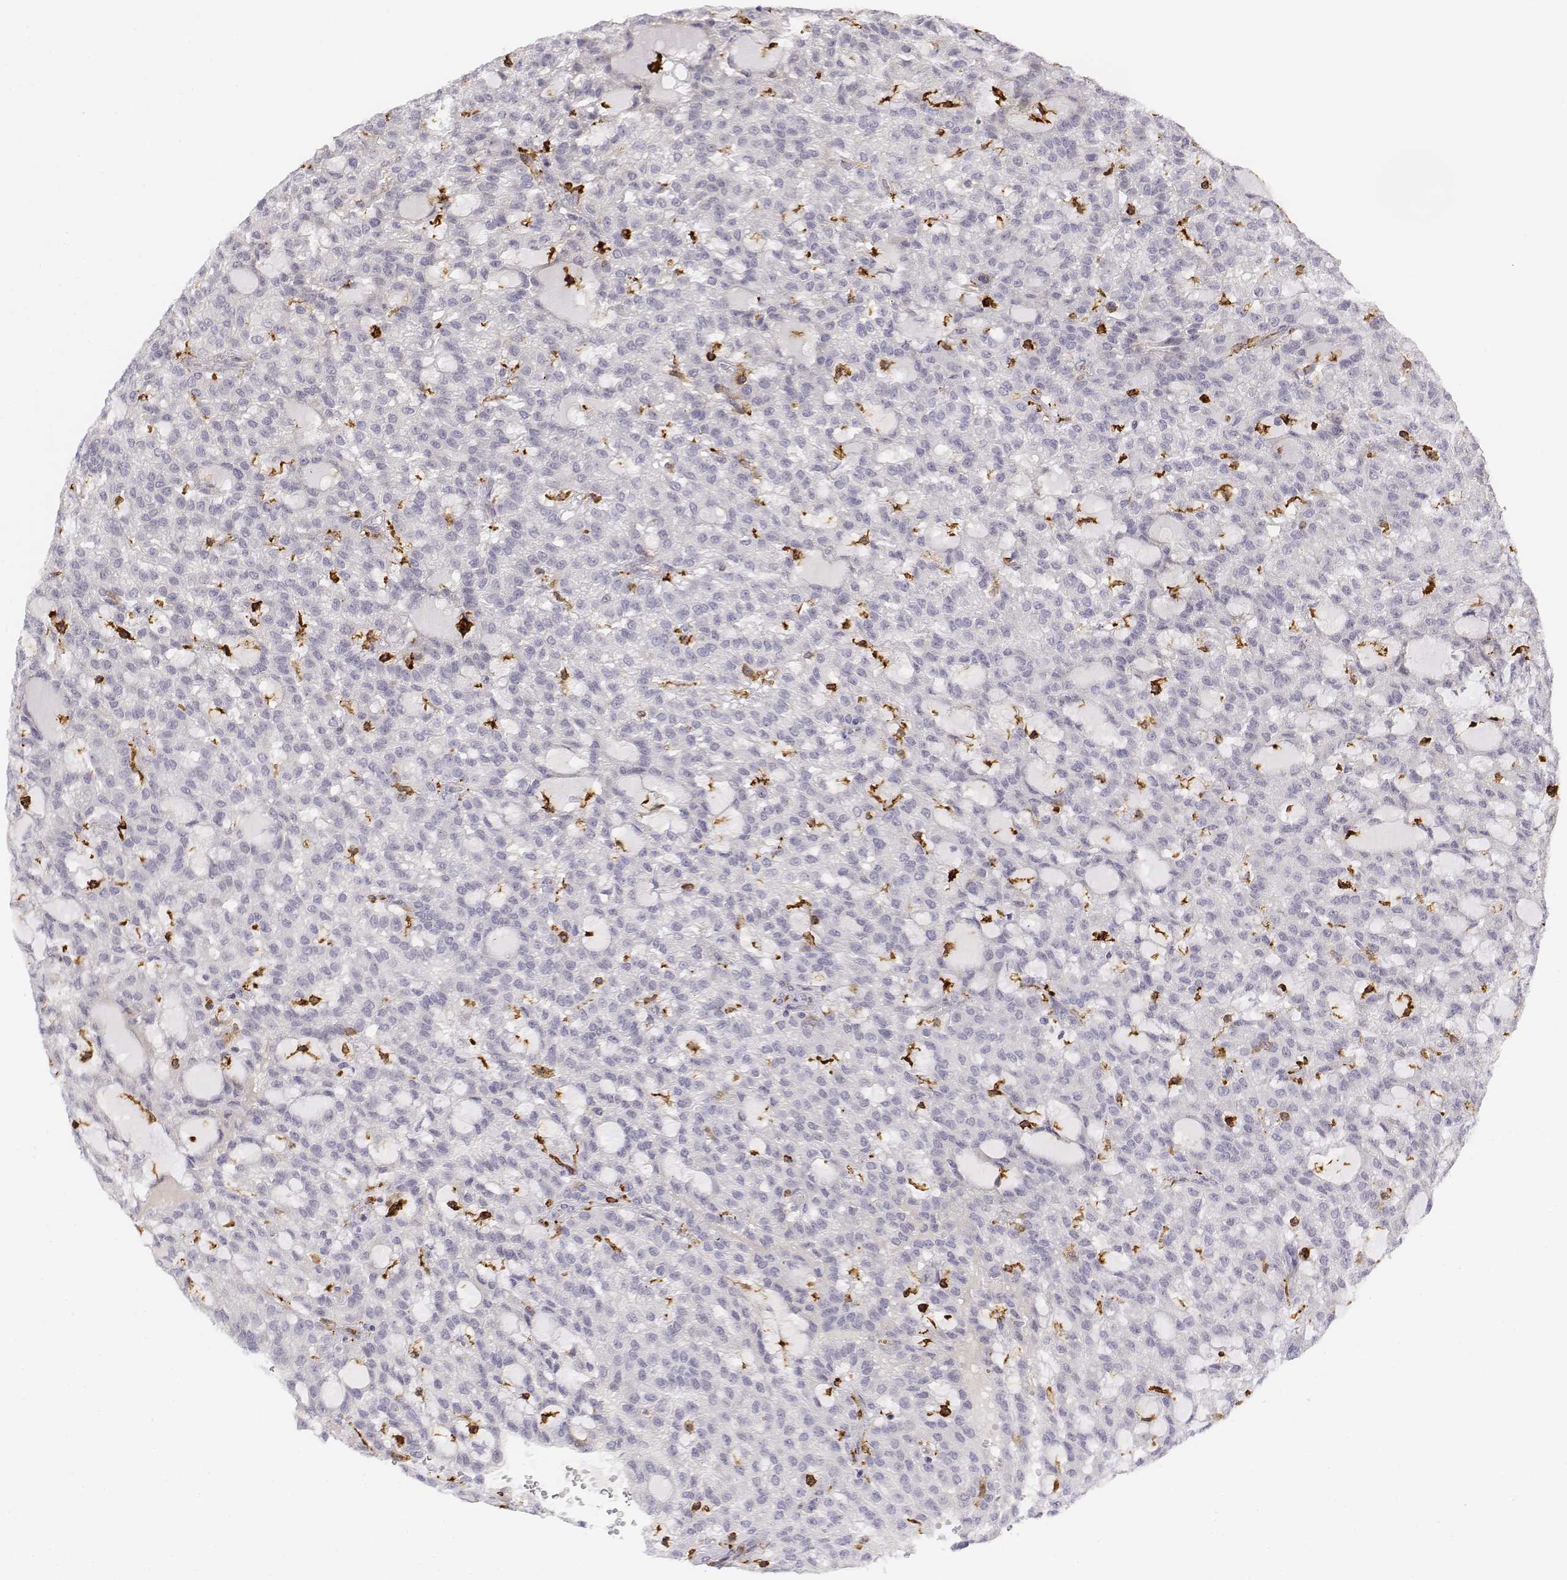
{"staining": {"intensity": "negative", "quantity": "none", "location": "none"}, "tissue": "renal cancer", "cell_type": "Tumor cells", "image_type": "cancer", "snomed": [{"axis": "morphology", "description": "Adenocarcinoma, NOS"}, {"axis": "topography", "description": "Kidney"}], "caption": "Tumor cells show no significant protein staining in renal cancer (adenocarcinoma).", "gene": "CD14", "patient": {"sex": "male", "age": 63}}